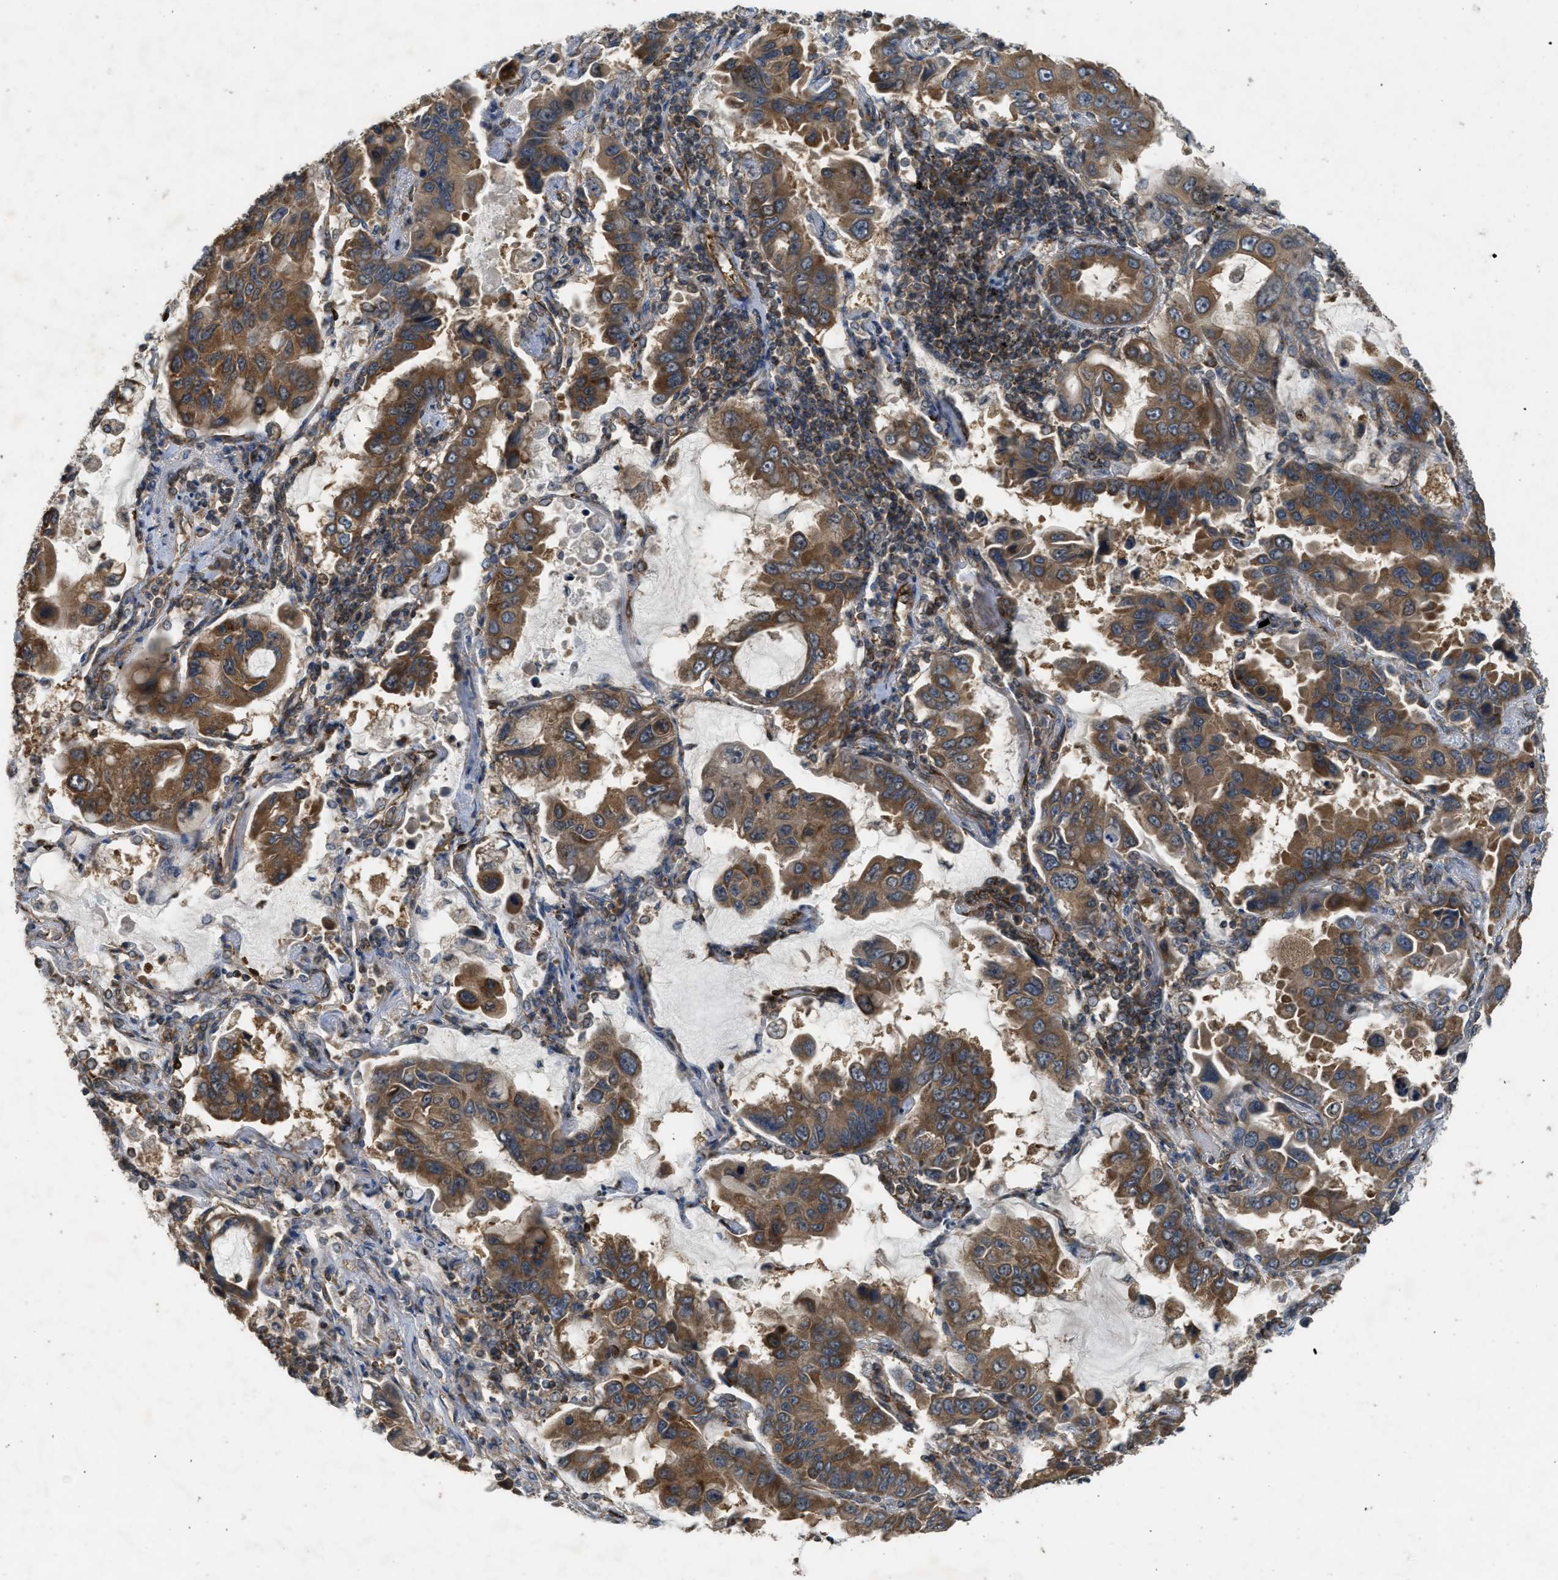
{"staining": {"intensity": "moderate", "quantity": ">75%", "location": "cytoplasmic/membranous"}, "tissue": "lung cancer", "cell_type": "Tumor cells", "image_type": "cancer", "snomed": [{"axis": "morphology", "description": "Adenocarcinoma, NOS"}, {"axis": "topography", "description": "Lung"}], "caption": "The histopathology image displays a brown stain indicating the presence of a protein in the cytoplasmic/membranous of tumor cells in lung cancer.", "gene": "HIP1R", "patient": {"sex": "male", "age": 64}}